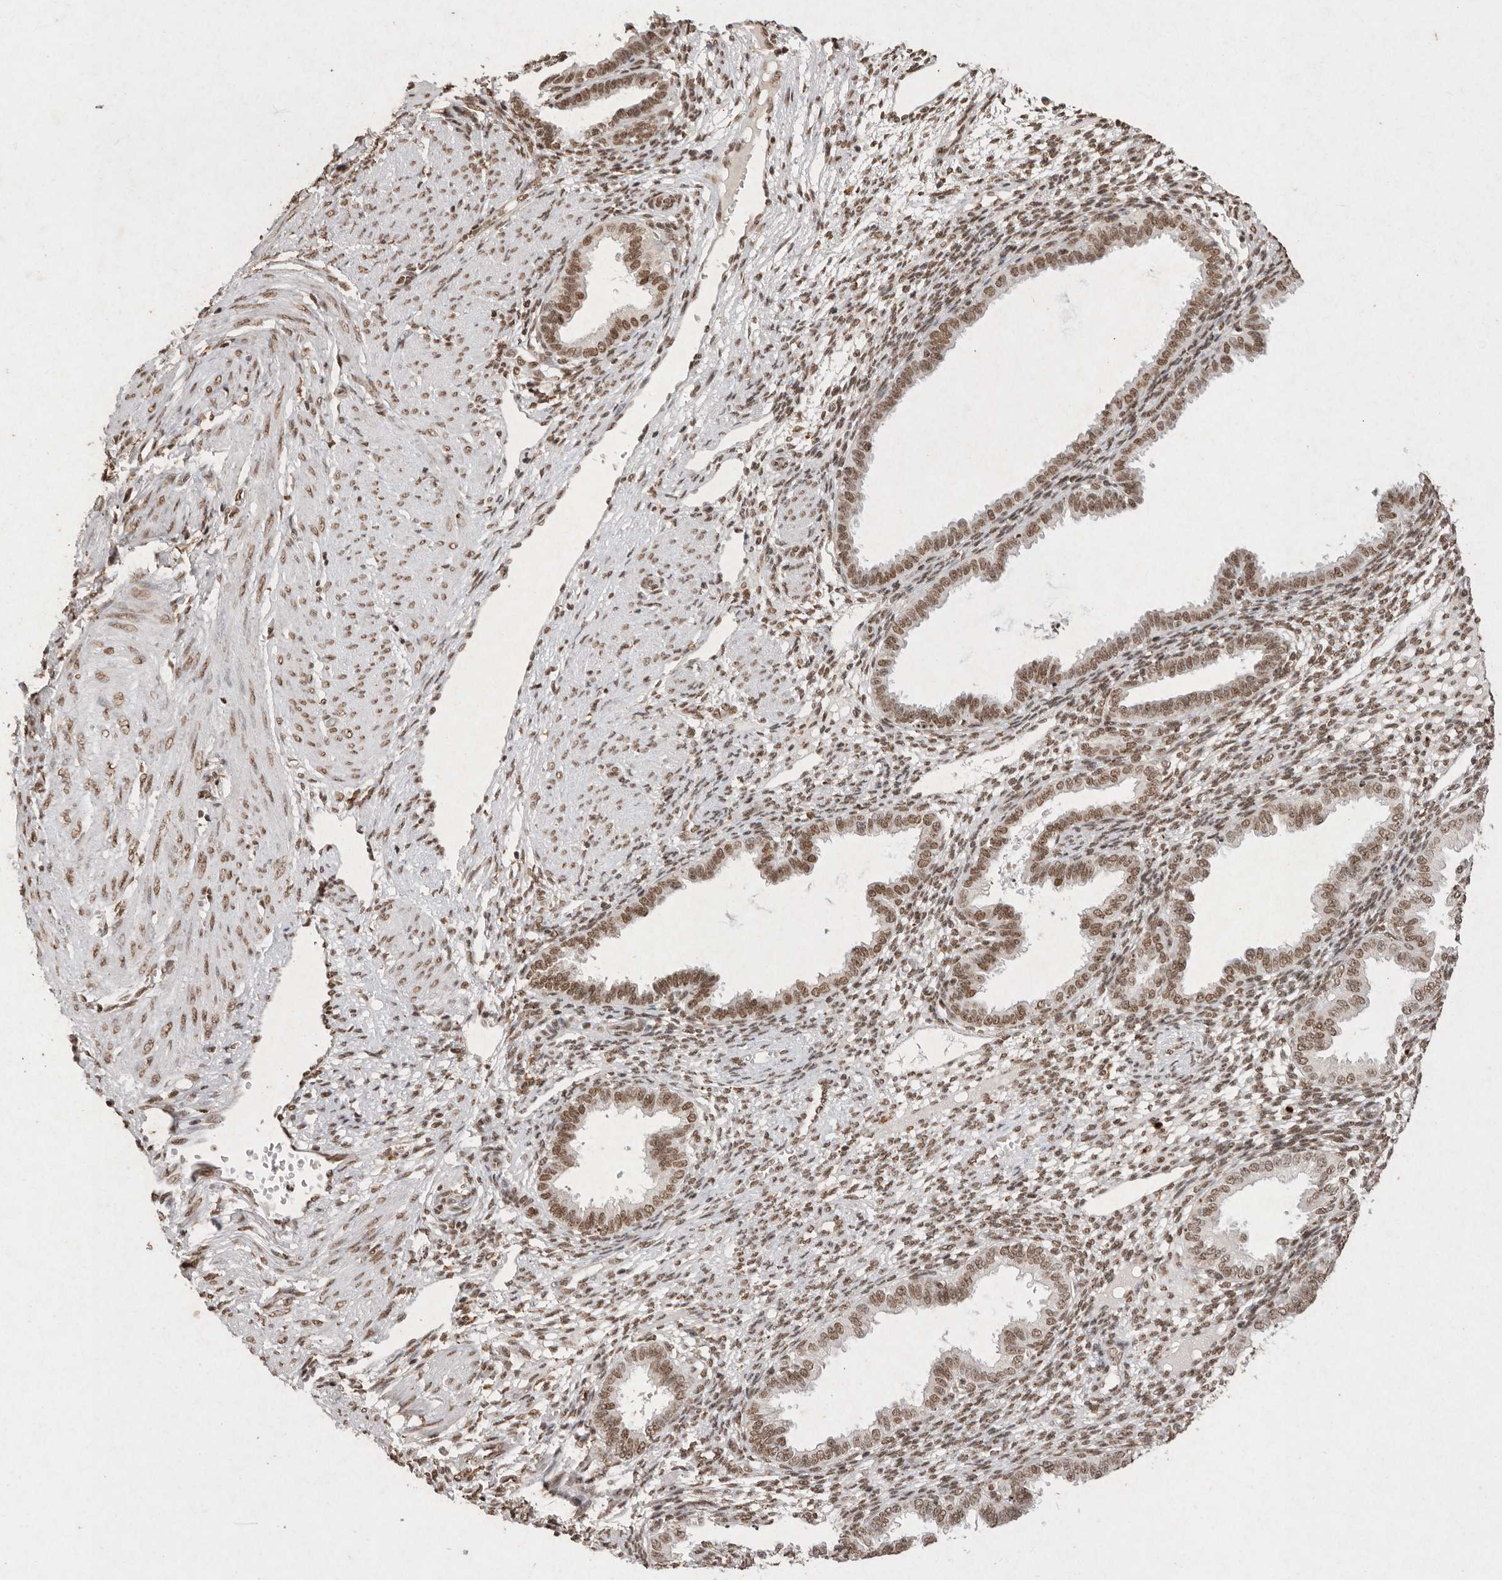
{"staining": {"intensity": "moderate", "quantity": ">75%", "location": "nuclear"}, "tissue": "endometrium", "cell_type": "Cells in endometrial stroma", "image_type": "normal", "snomed": [{"axis": "morphology", "description": "Normal tissue, NOS"}, {"axis": "topography", "description": "Endometrium"}], "caption": "Brown immunohistochemical staining in normal human endometrium reveals moderate nuclear expression in about >75% of cells in endometrial stroma. Nuclei are stained in blue.", "gene": "NKX3", "patient": {"sex": "female", "age": 33}}